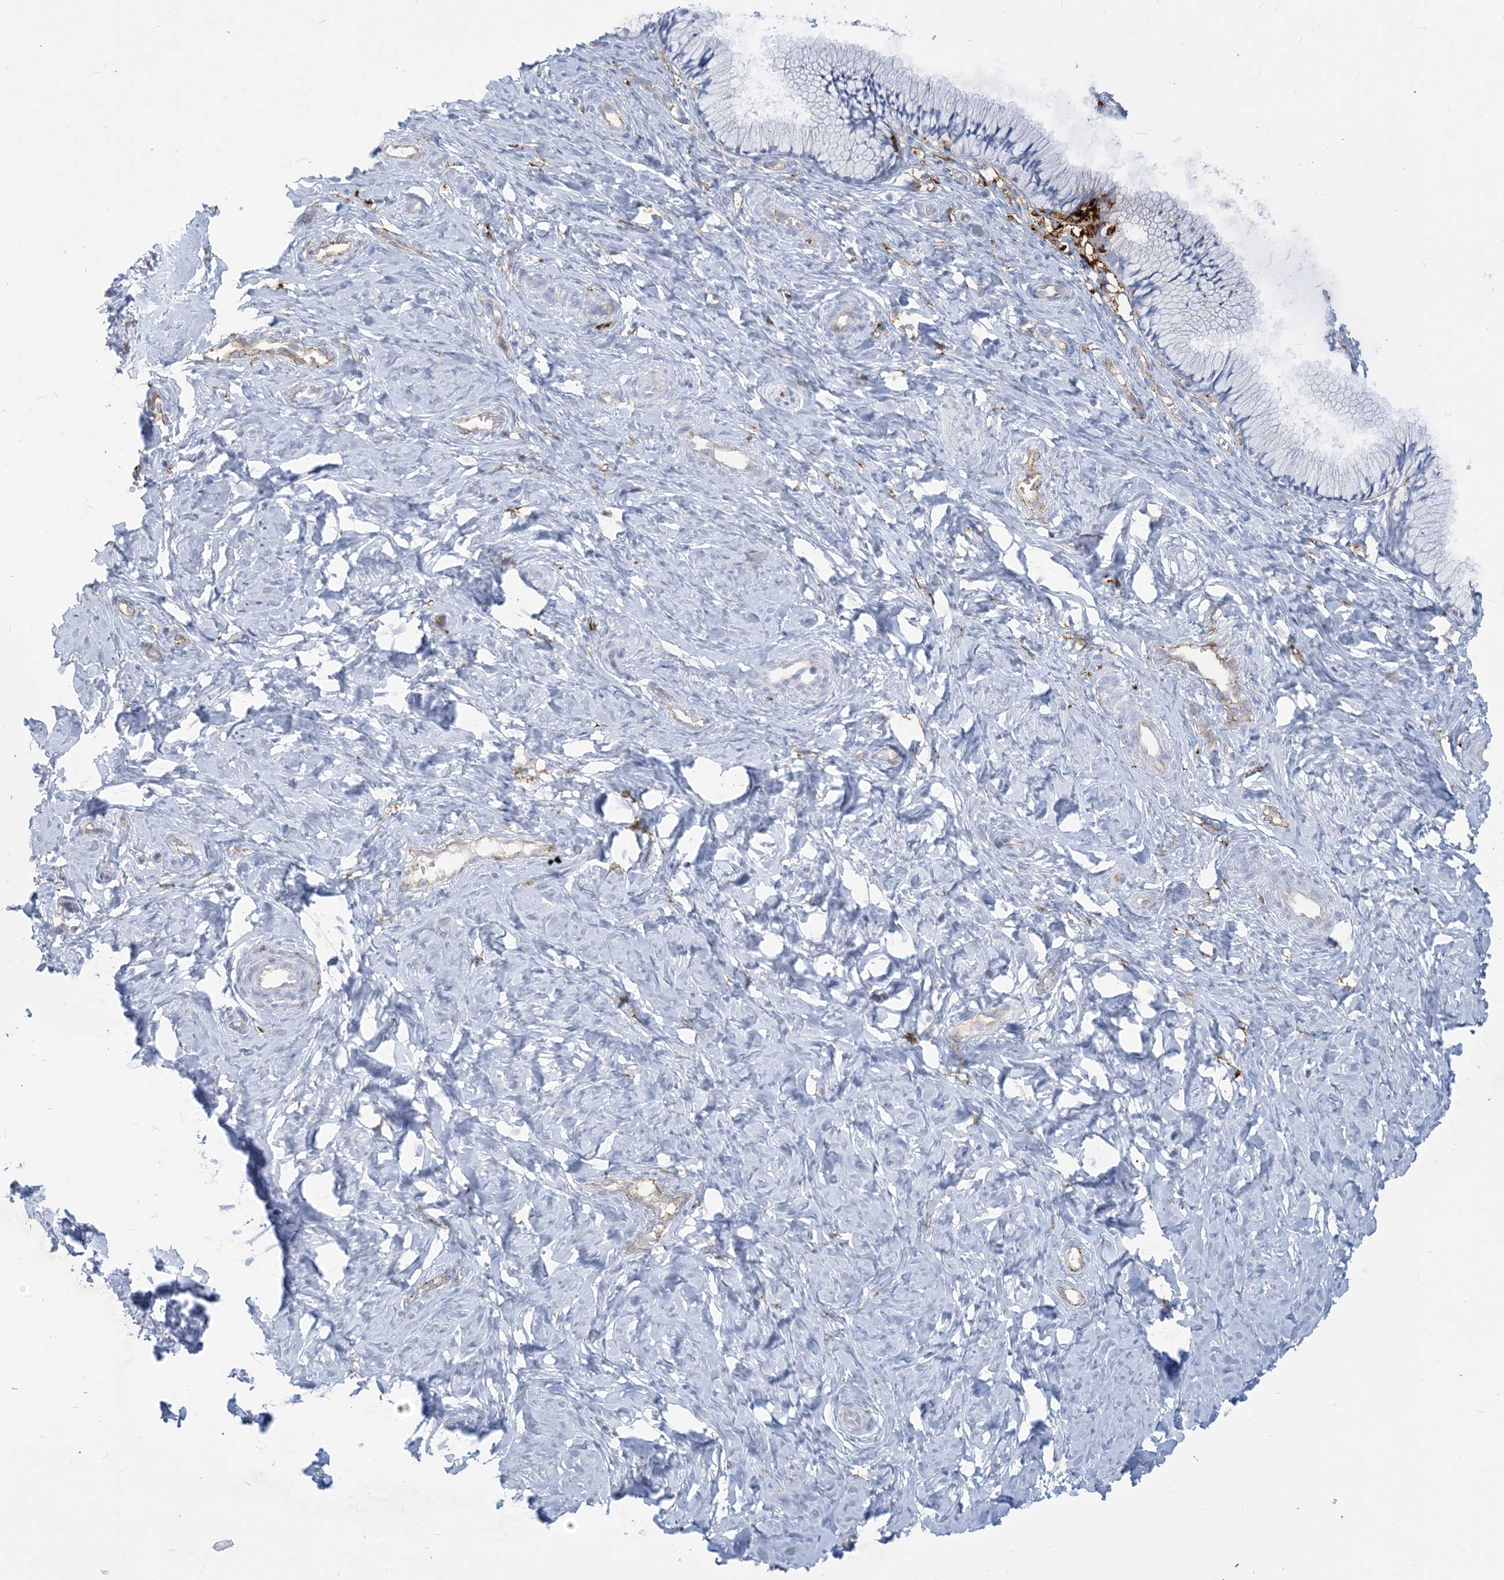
{"staining": {"intensity": "negative", "quantity": "none", "location": "none"}, "tissue": "cervix", "cell_type": "Glandular cells", "image_type": "normal", "snomed": [{"axis": "morphology", "description": "Normal tissue, NOS"}, {"axis": "topography", "description": "Cervix"}], "caption": "Immunohistochemistry (IHC) photomicrograph of normal cervix: cervix stained with DAB (3,3'-diaminobenzidine) shows no significant protein staining in glandular cells.", "gene": "HLA", "patient": {"sex": "female", "age": 27}}